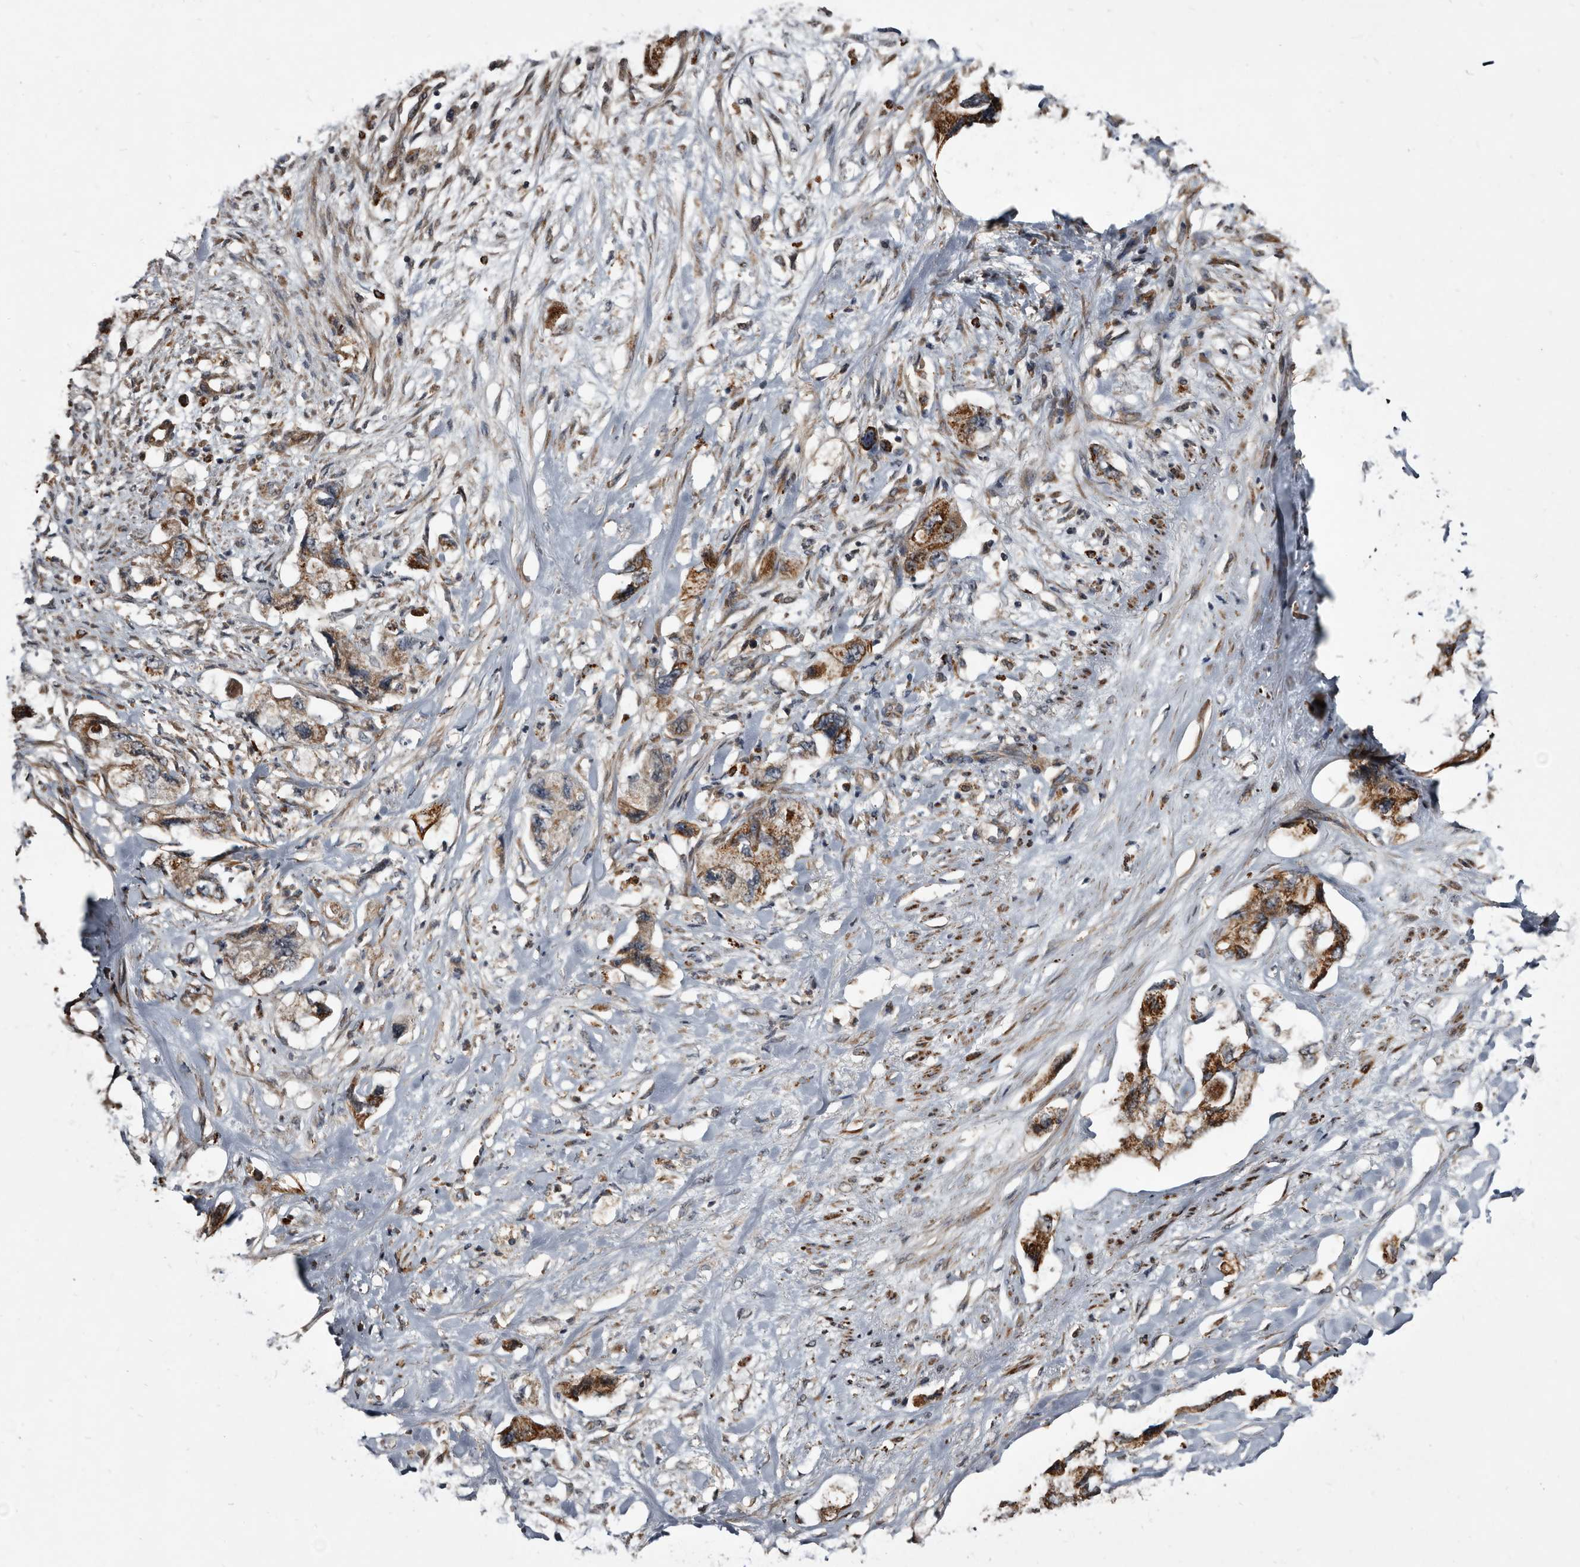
{"staining": {"intensity": "strong", "quantity": ">75%", "location": "cytoplasmic/membranous"}, "tissue": "pancreatic cancer", "cell_type": "Tumor cells", "image_type": "cancer", "snomed": [{"axis": "morphology", "description": "Adenocarcinoma, NOS"}, {"axis": "topography", "description": "Pancreas"}], "caption": "High-magnification brightfield microscopy of pancreatic cancer (adenocarcinoma) stained with DAB (3,3'-diaminobenzidine) (brown) and counterstained with hematoxylin (blue). tumor cells exhibit strong cytoplasmic/membranous expression is appreciated in about>75% of cells.", "gene": "CTSA", "patient": {"sex": "female", "age": 73}}